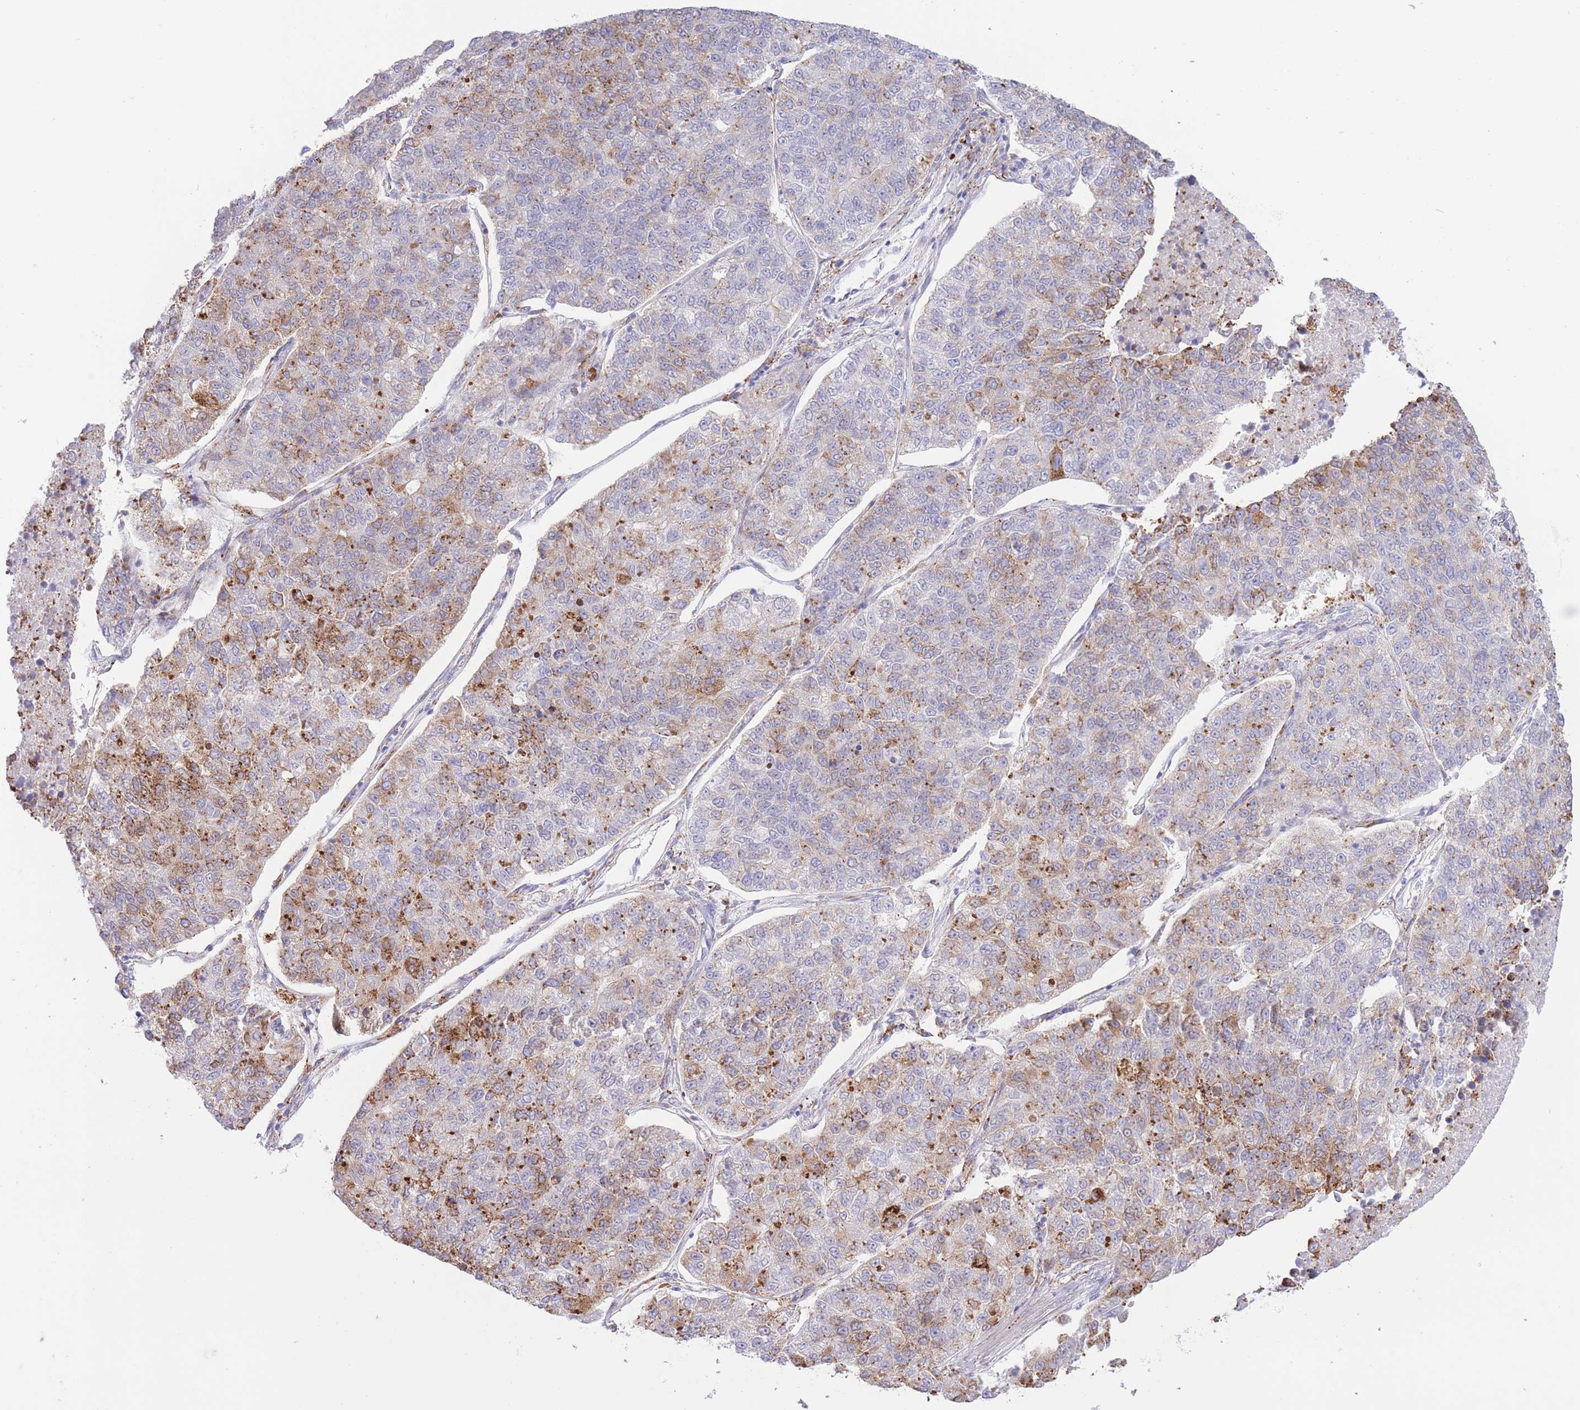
{"staining": {"intensity": "moderate", "quantity": "25%-75%", "location": "cytoplasmic/membranous"}, "tissue": "lung cancer", "cell_type": "Tumor cells", "image_type": "cancer", "snomed": [{"axis": "morphology", "description": "Adenocarcinoma, NOS"}, {"axis": "topography", "description": "Lung"}], "caption": "Human lung adenocarcinoma stained with a brown dye reveals moderate cytoplasmic/membranous positive positivity in about 25%-75% of tumor cells.", "gene": "MYDGF", "patient": {"sex": "male", "age": 49}}